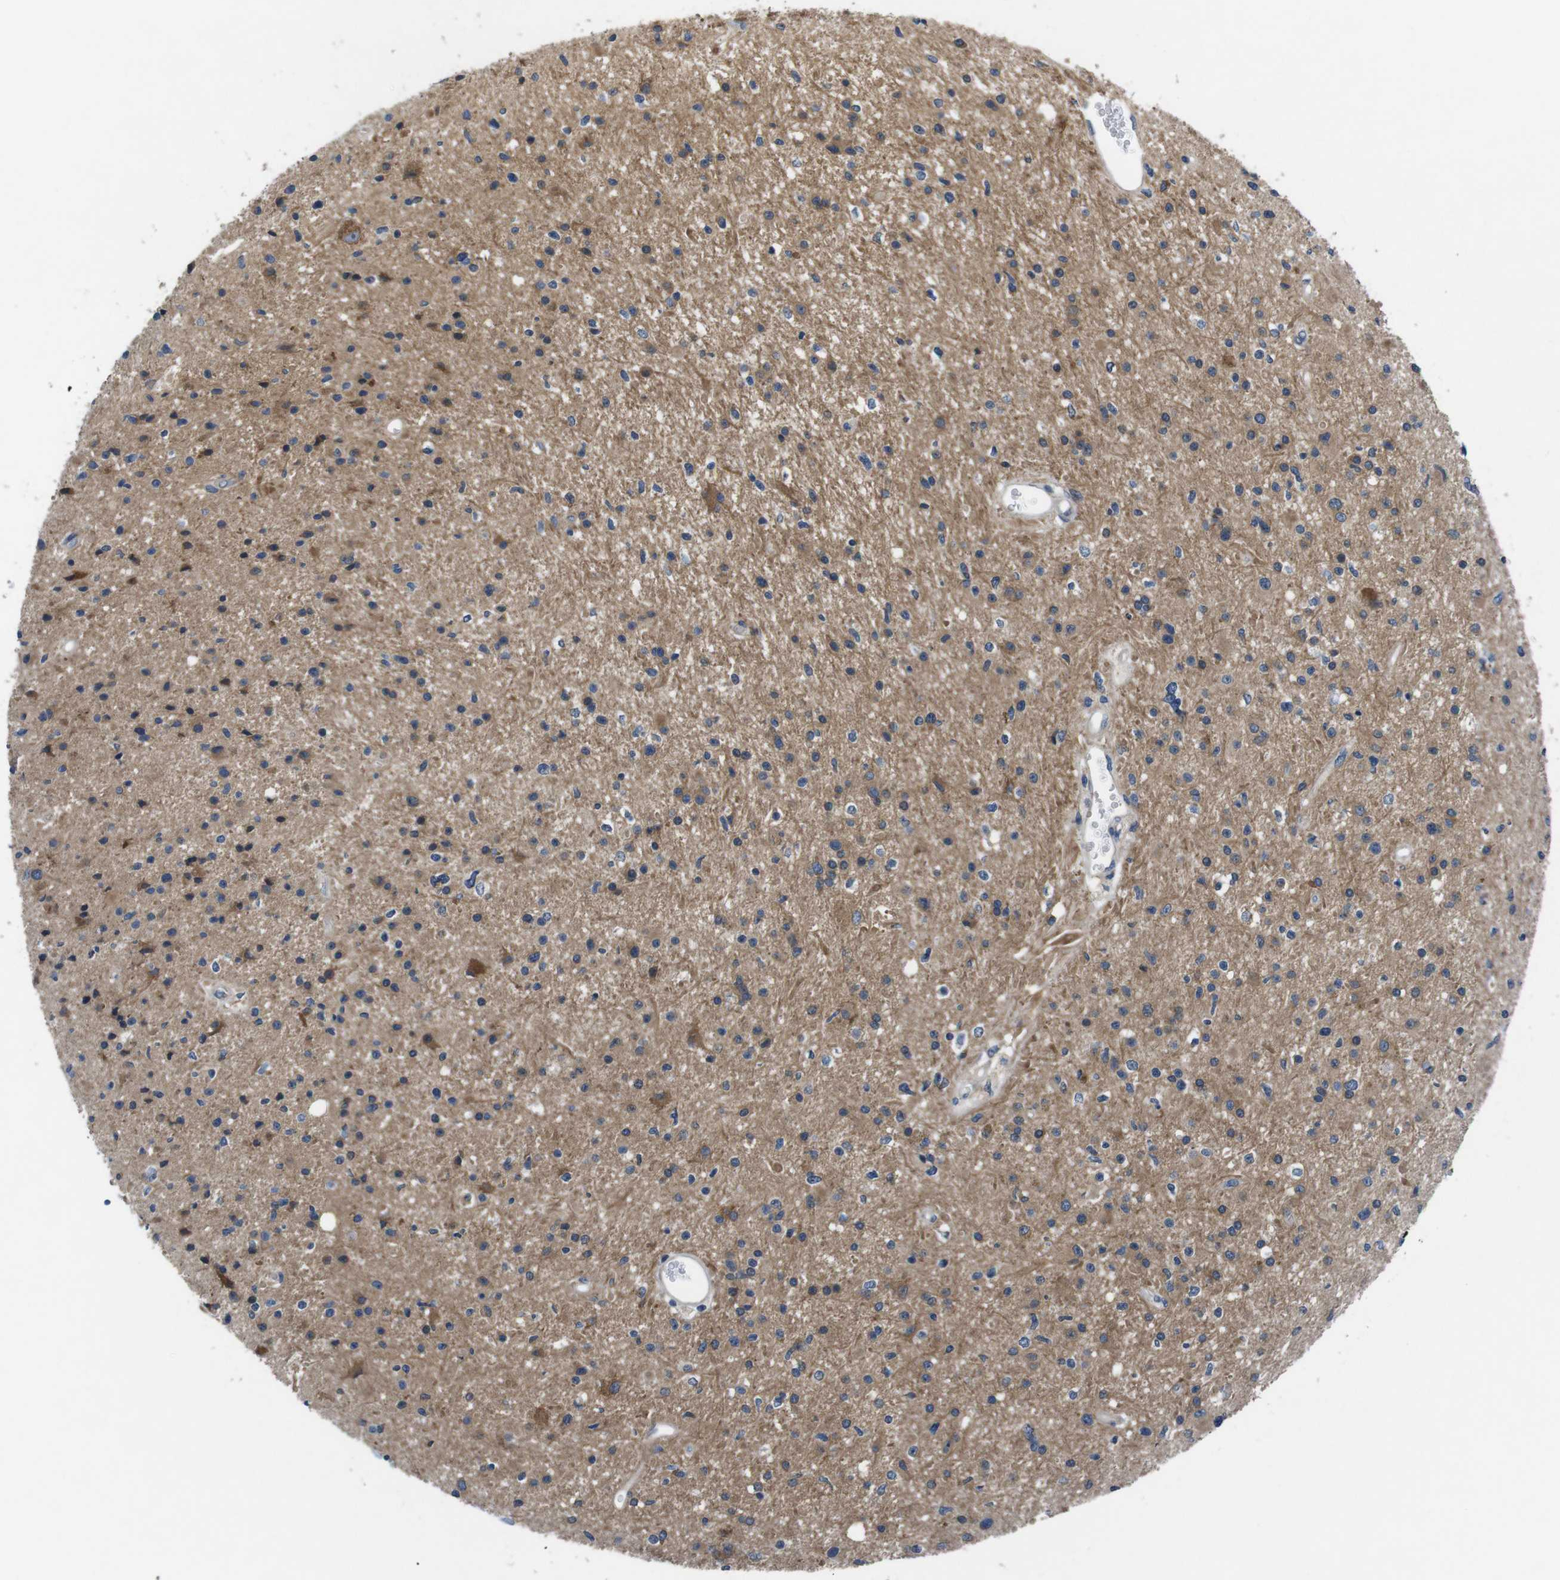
{"staining": {"intensity": "moderate", "quantity": "<25%", "location": "cytoplasmic/membranous"}, "tissue": "glioma", "cell_type": "Tumor cells", "image_type": "cancer", "snomed": [{"axis": "morphology", "description": "Glioma, malignant, High grade"}, {"axis": "topography", "description": "Brain"}], "caption": "Protein analysis of malignant glioma (high-grade) tissue displays moderate cytoplasmic/membranous positivity in about <25% of tumor cells.", "gene": "JAK1", "patient": {"sex": "male", "age": 33}}